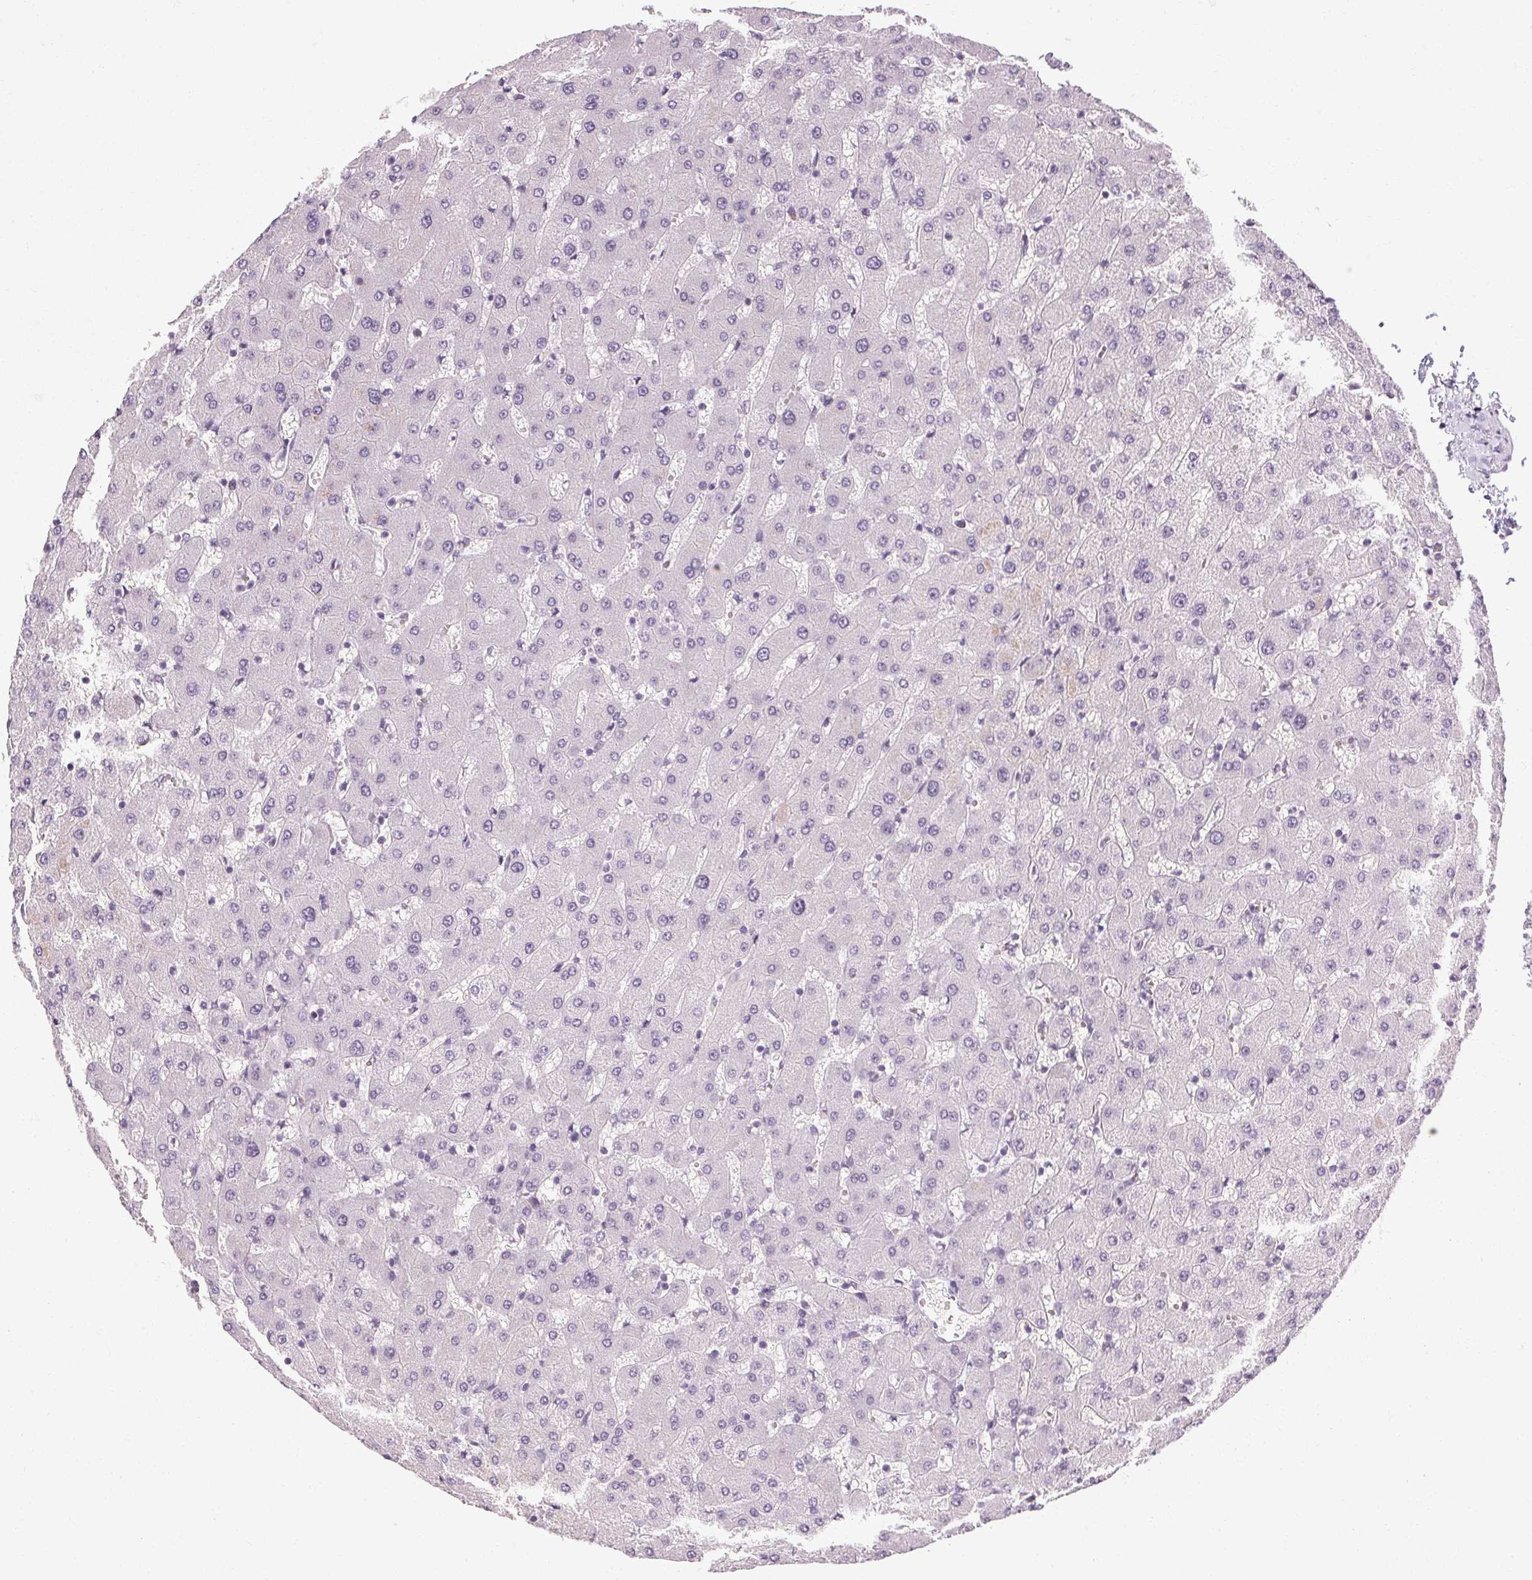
{"staining": {"intensity": "negative", "quantity": "none", "location": "none"}, "tissue": "liver", "cell_type": "Cholangiocytes", "image_type": "normal", "snomed": [{"axis": "morphology", "description": "Normal tissue, NOS"}, {"axis": "topography", "description": "Liver"}], "caption": "The immunohistochemistry (IHC) photomicrograph has no significant expression in cholangiocytes of liver. (Immunohistochemistry, brightfield microscopy, high magnification).", "gene": "POMC", "patient": {"sex": "female", "age": 63}}